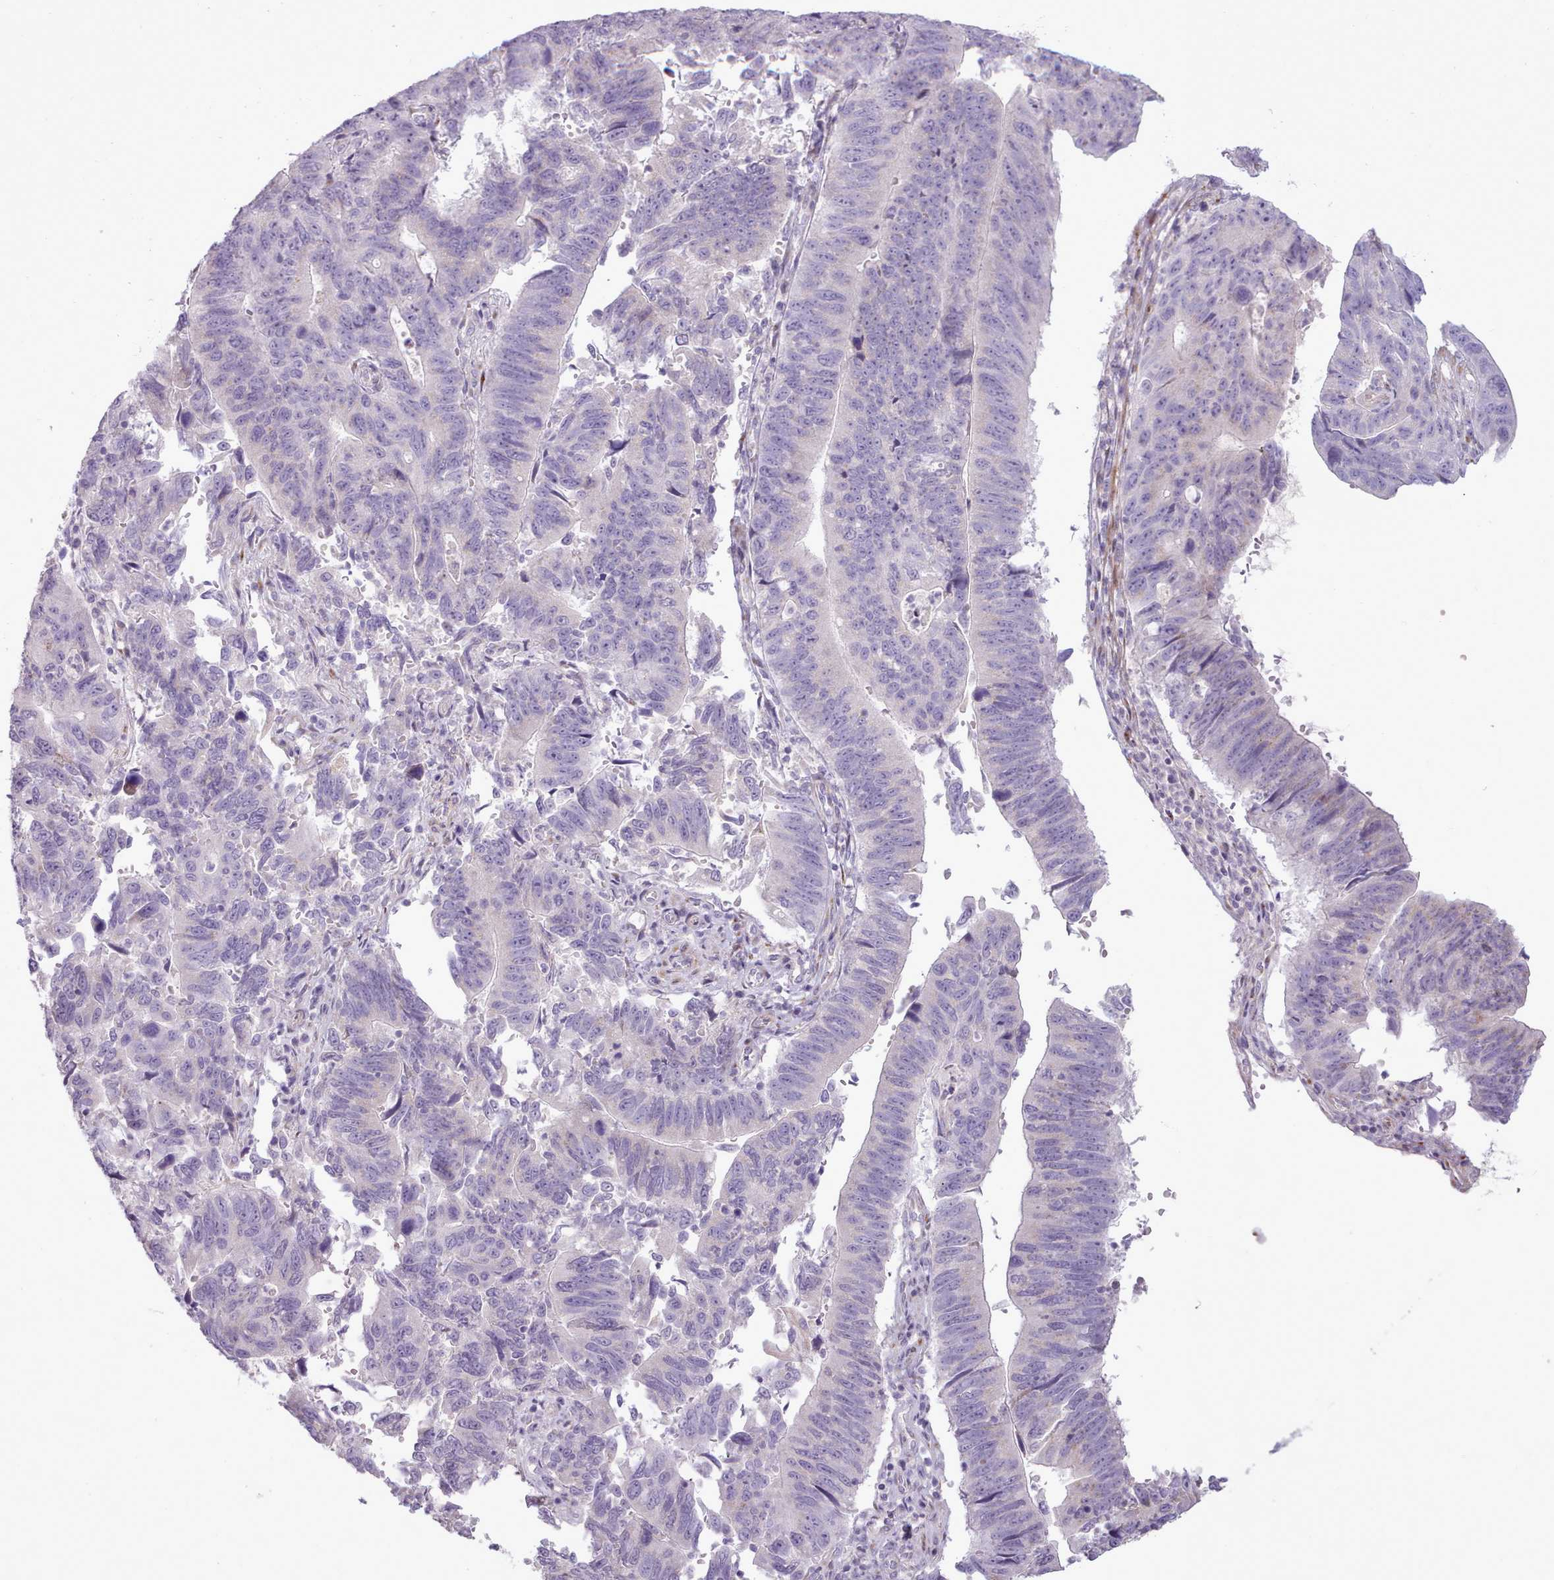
{"staining": {"intensity": "negative", "quantity": "none", "location": "none"}, "tissue": "stomach cancer", "cell_type": "Tumor cells", "image_type": "cancer", "snomed": [{"axis": "morphology", "description": "Adenocarcinoma, NOS"}, {"axis": "topography", "description": "Stomach"}], "caption": "This photomicrograph is of stomach cancer (adenocarcinoma) stained with immunohistochemistry (IHC) to label a protein in brown with the nuclei are counter-stained blue. There is no expression in tumor cells.", "gene": "PPP3R2", "patient": {"sex": "male", "age": 59}}